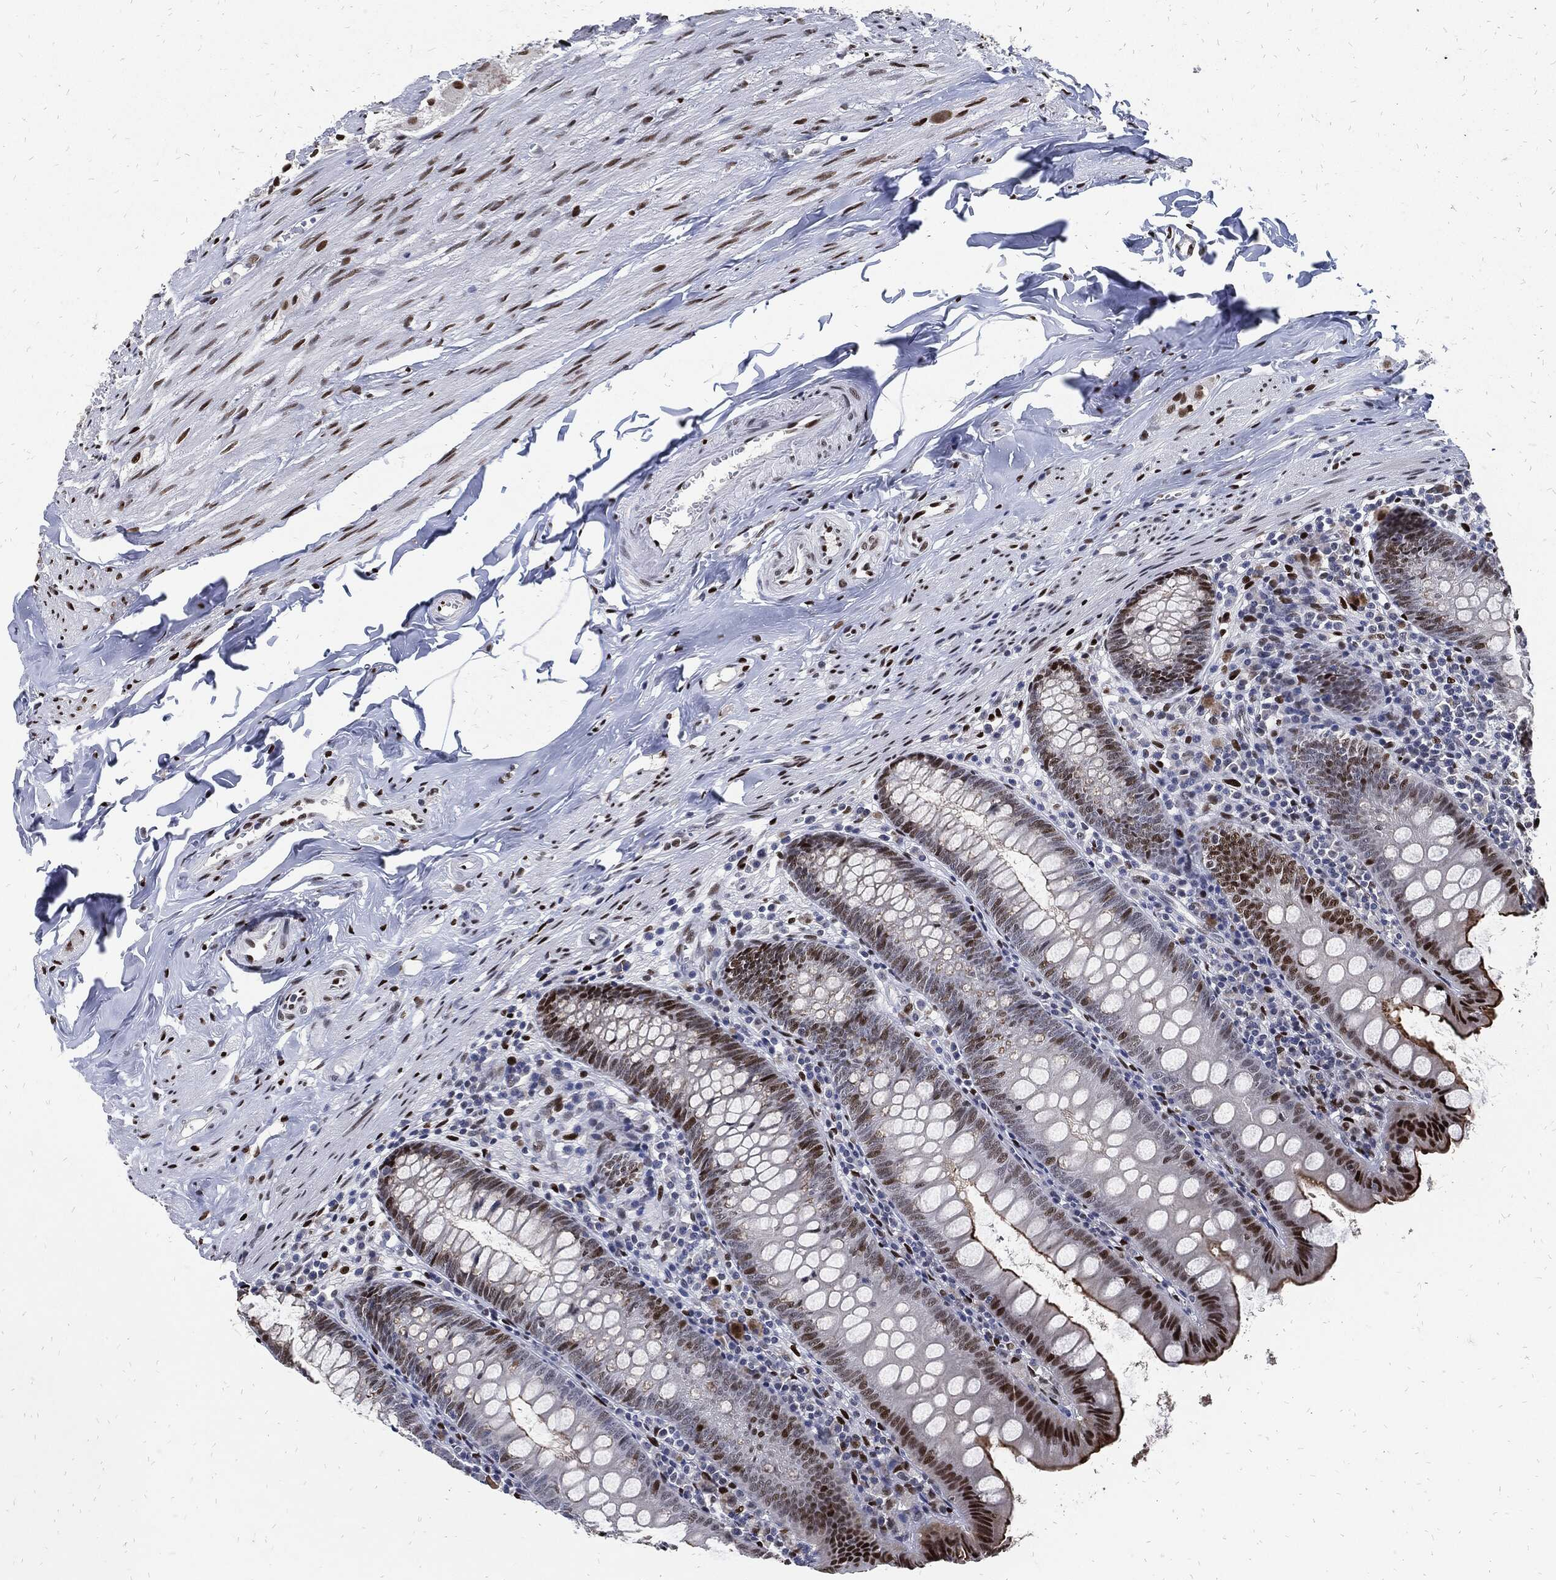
{"staining": {"intensity": "strong", "quantity": "<25%", "location": "nuclear"}, "tissue": "appendix", "cell_type": "Glandular cells", "image_type": "normal", "snomed": [{"axis": "morphology", "description": "Normal tissue, NOS"}, {"axis": "topography", "description": "Appendix"}], "caption": "Immunohistochemical staining of normal appendix demonstrates medium levels of strong nuclear positivity in about <25% of glandular cells. The staining was performed using DAB (3,3'-diaminobenzidine), with brown indicating positive protein expression. Nuclei are stained blue with hematoxylin.", "gene": "JUN", "patient": {"sex": "female", "age": 82}}